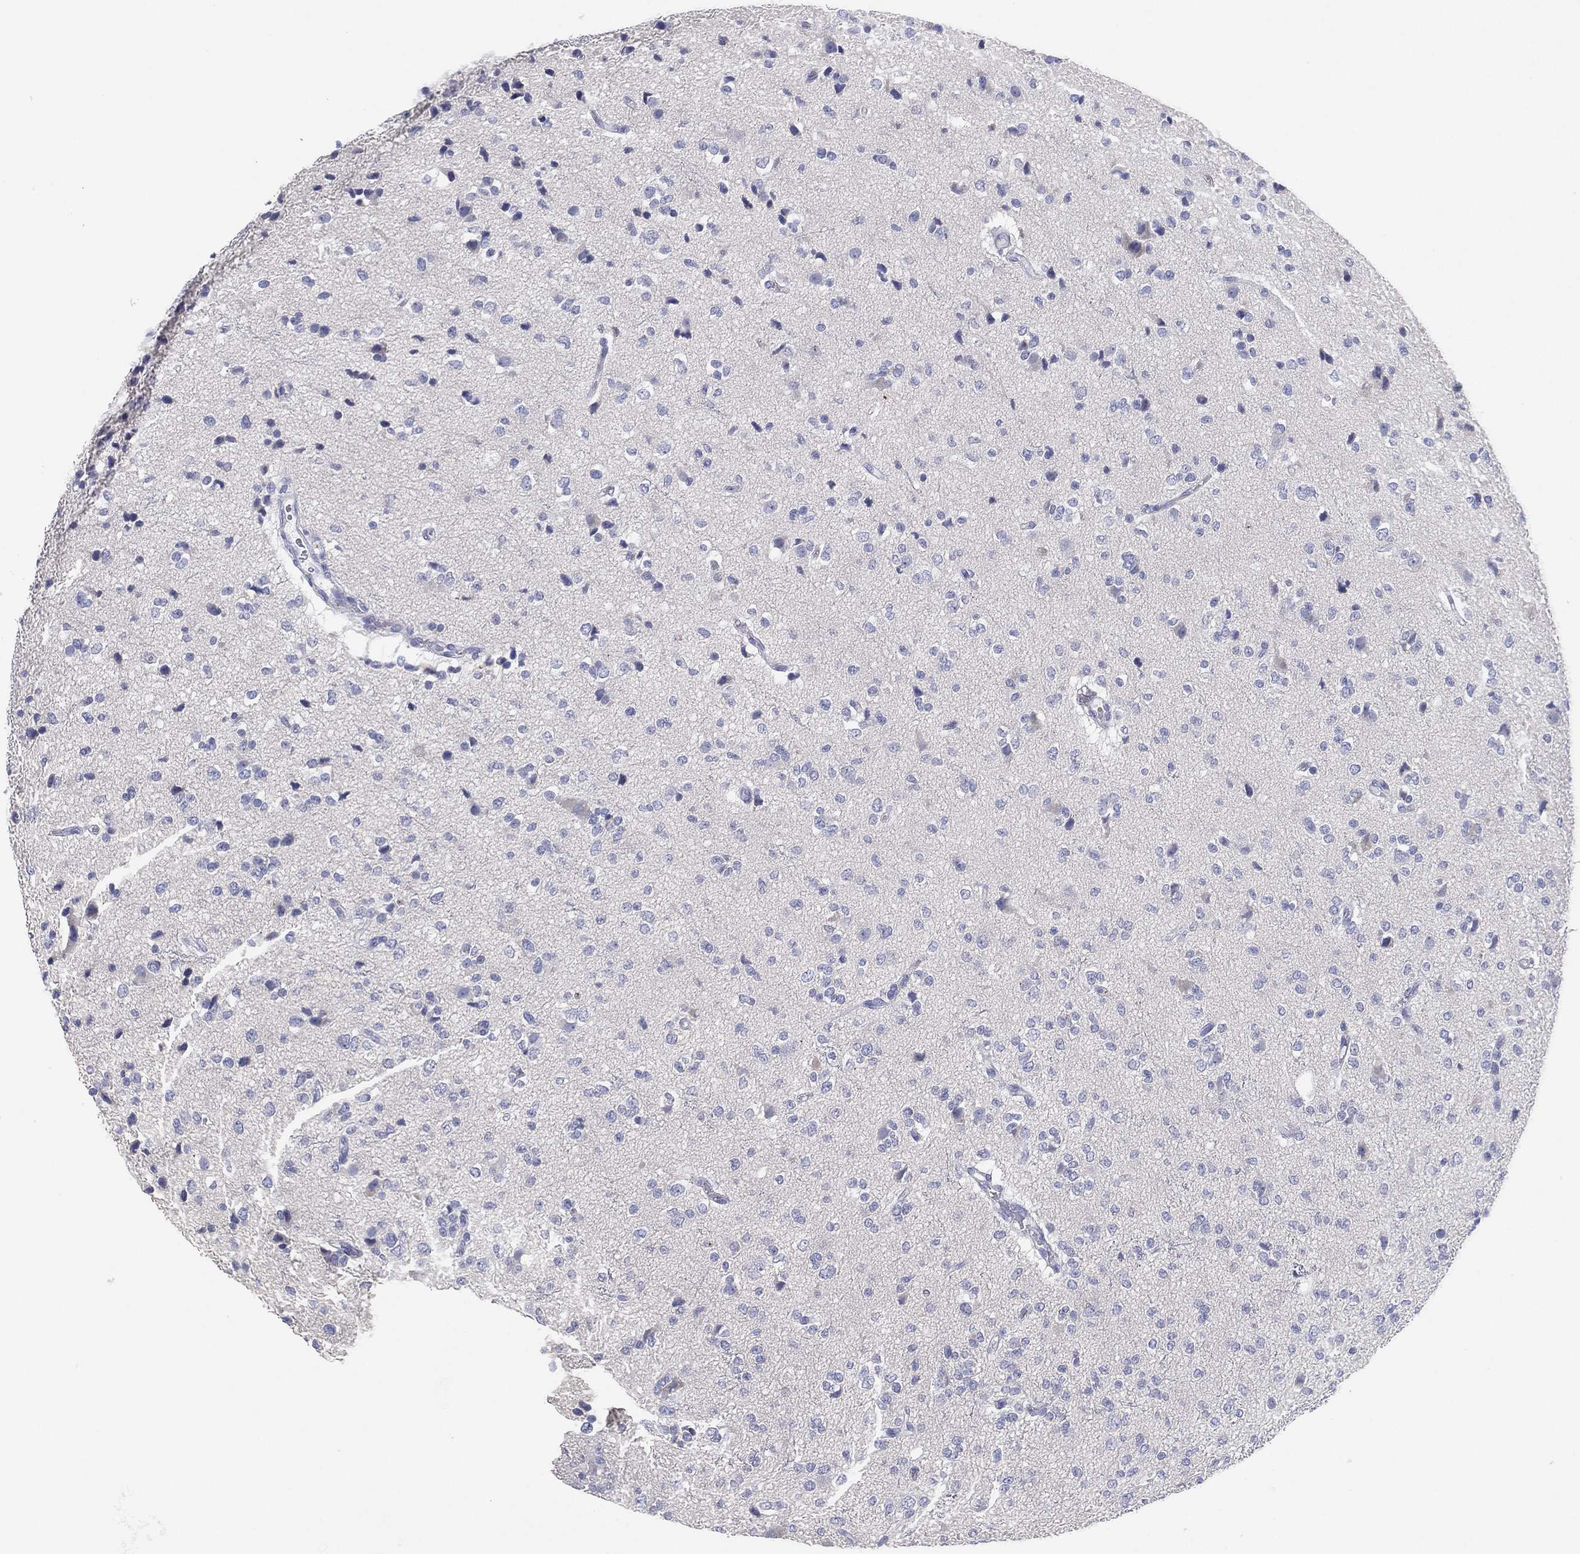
{"staining": {"intensity": "negative", "quantity": "none", "location": "none"}, "tissue": "glioma", "cell_type": "Tumor cells", "image_type": "cancer", "snomed": [{"axis": "morphology", "description": "Glioma, malignant, Low grade"}, {"axis": "topography", "description": "Brain"}], "caption": "There is no significant expression in tumor cells of malignant low-grade glioma.", "gene": "TMEM40", "patient": {"sex": "male", "age": 41}}